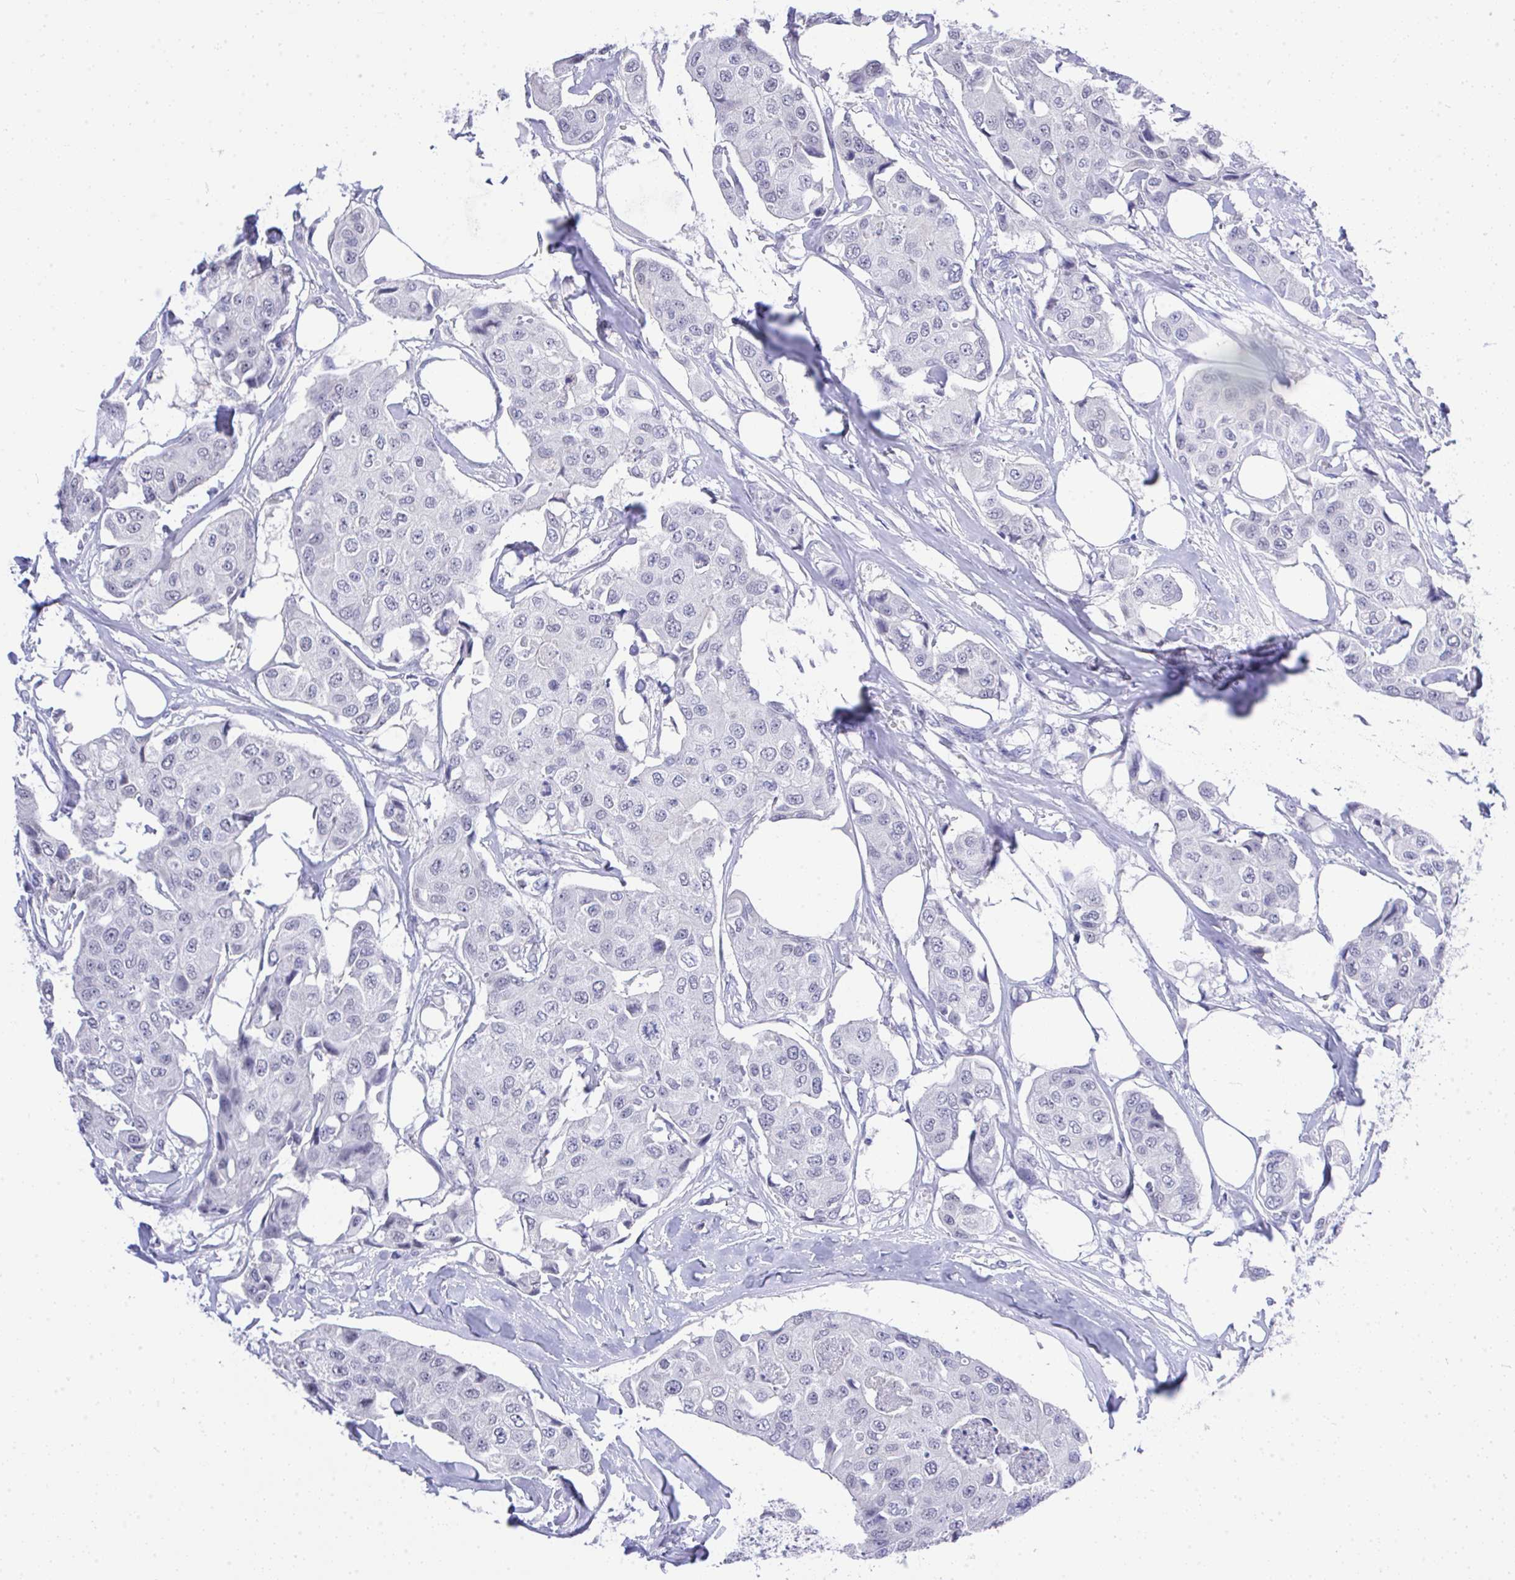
{"staining": {"intensity": "negative", "quantity": "none", "location": "none"}, "tissue": "breast cancer", "cell_type": "Tumor cells", "image_type": "cancer", "snomed": [{"axis": "morphology", "description": "Duct carcinoma"}, {"axis": "topography", "description": "Breast"}, {"axis": "topography", "description": "Lymph node"}], "caption": "There is no significant positivity in tumor cells of breast cancer.", "gene": "MS4A12", "patient": {"sex": "female", "age": 80}}